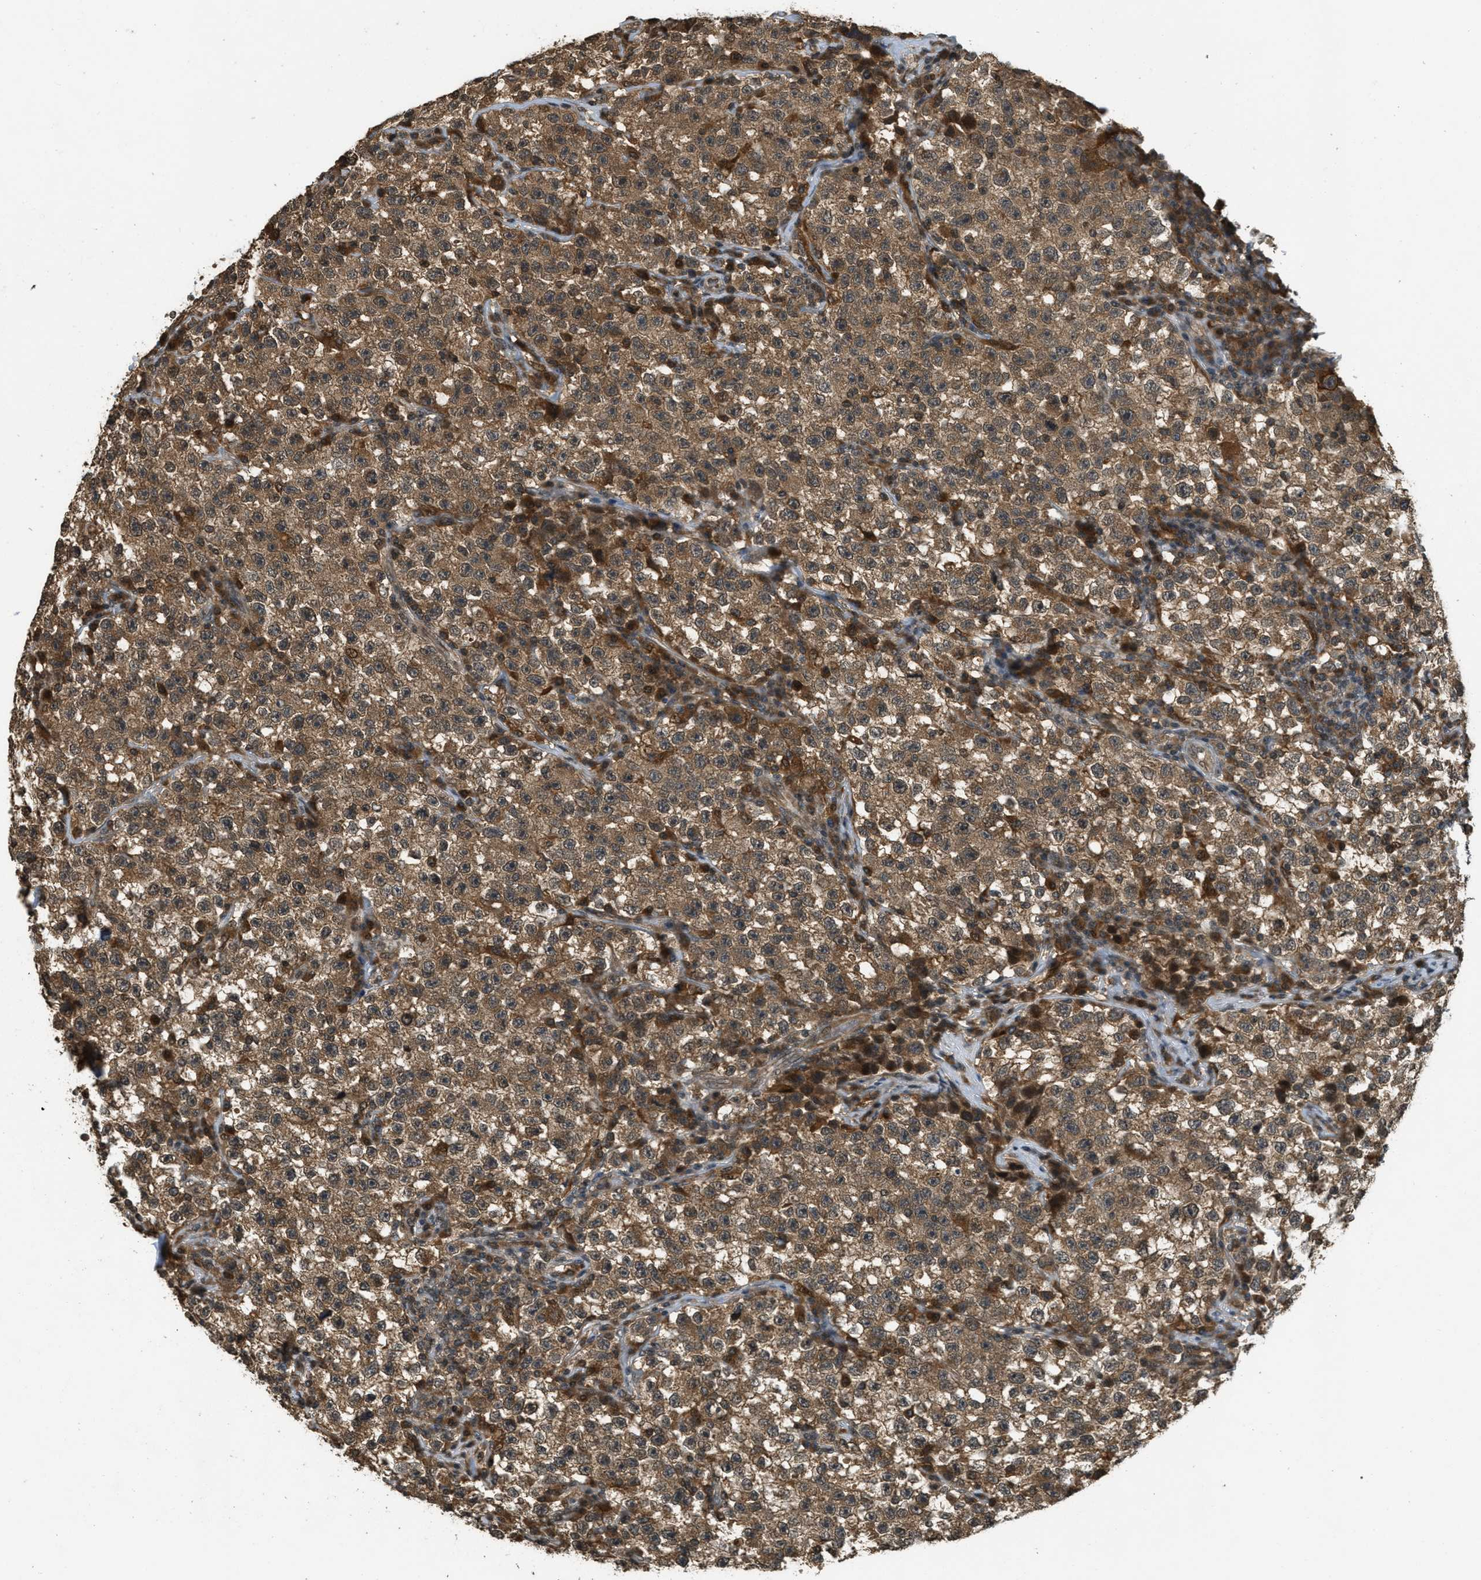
{"staining": {"intensity": "moderate", "quantity": ">75%", "location": "cytoplasmic/membranous"}, "tissue": "testis cancer", "cell_type": "Tumor cells", "image_type": "cancer", "snomed": [{"axis": "morphology", "description": "Seminoma, NOS"}, {"axis": "topography", "description": "Testis"}], "caption": "Immunohistochemical staining of testis cancer exhibits medium levels of moderate cytoplasmic/membranous positivity in approximately >75% of tumor cells. The protein is shown in brown color, while the nuclei are stained blue.", "gene": "ATG7", "patient": {"sex": "male", "age": 22}}